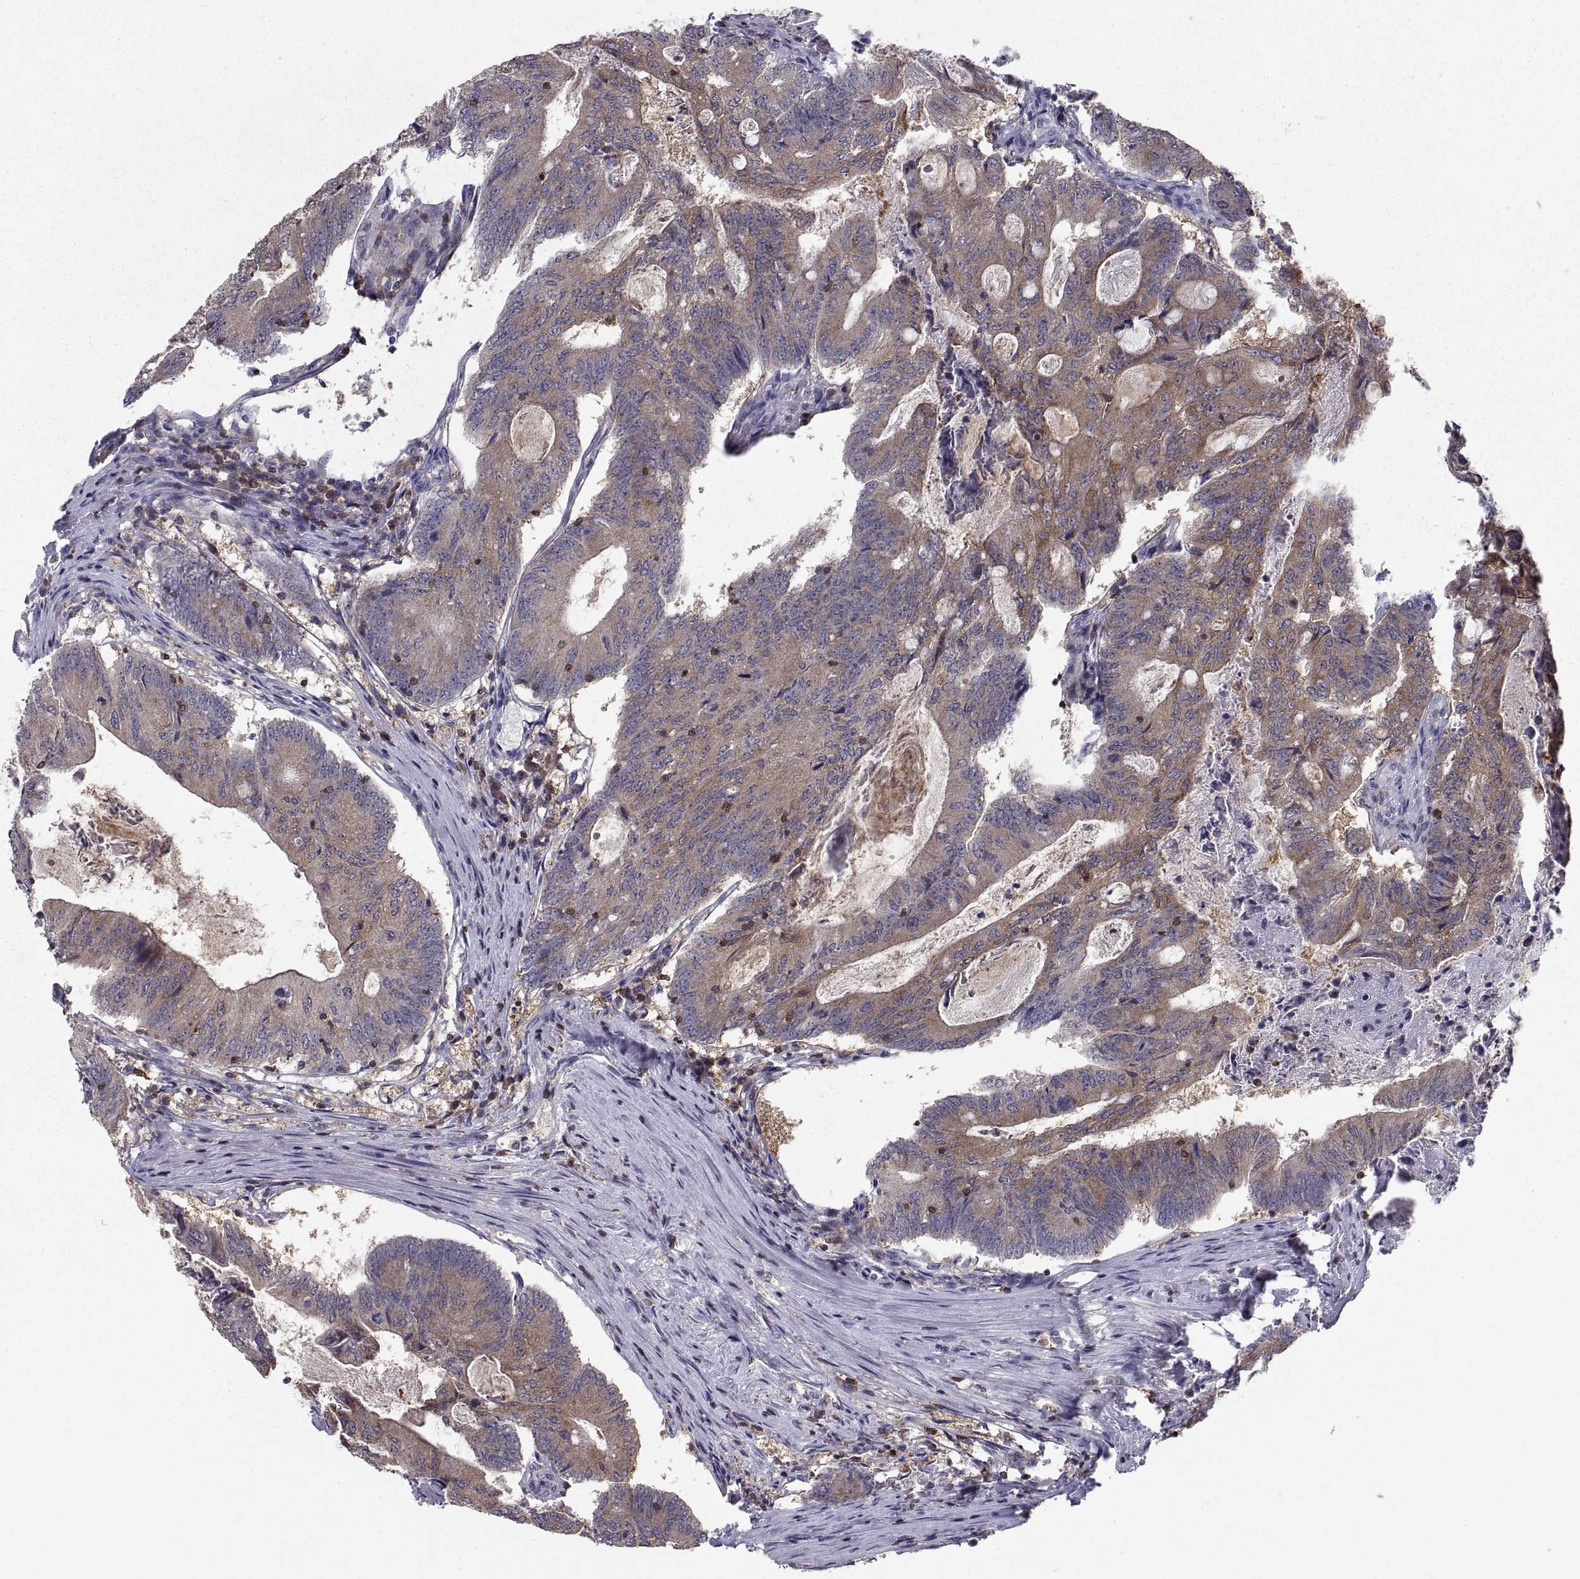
{"staining": {"intensity": "moderate", "quantity": "<25%", "location": "cytoplasmic/membranous"}, "tissue": "colorectal cancer", "cell_type": "Tumor cells", "image_type": "cancer", "snomed": [{"axis": "morphology", "description": "Adenocarcinoma, NOS"}, {"axis": "topography", "description": "Colon"}], "caption": "Human adenocarcinoma (colorectal) stained with a protein marker displays moderate staining in tumor cells.", "gene": "EZR", "patient": {"sex": "female", "age": 70}}